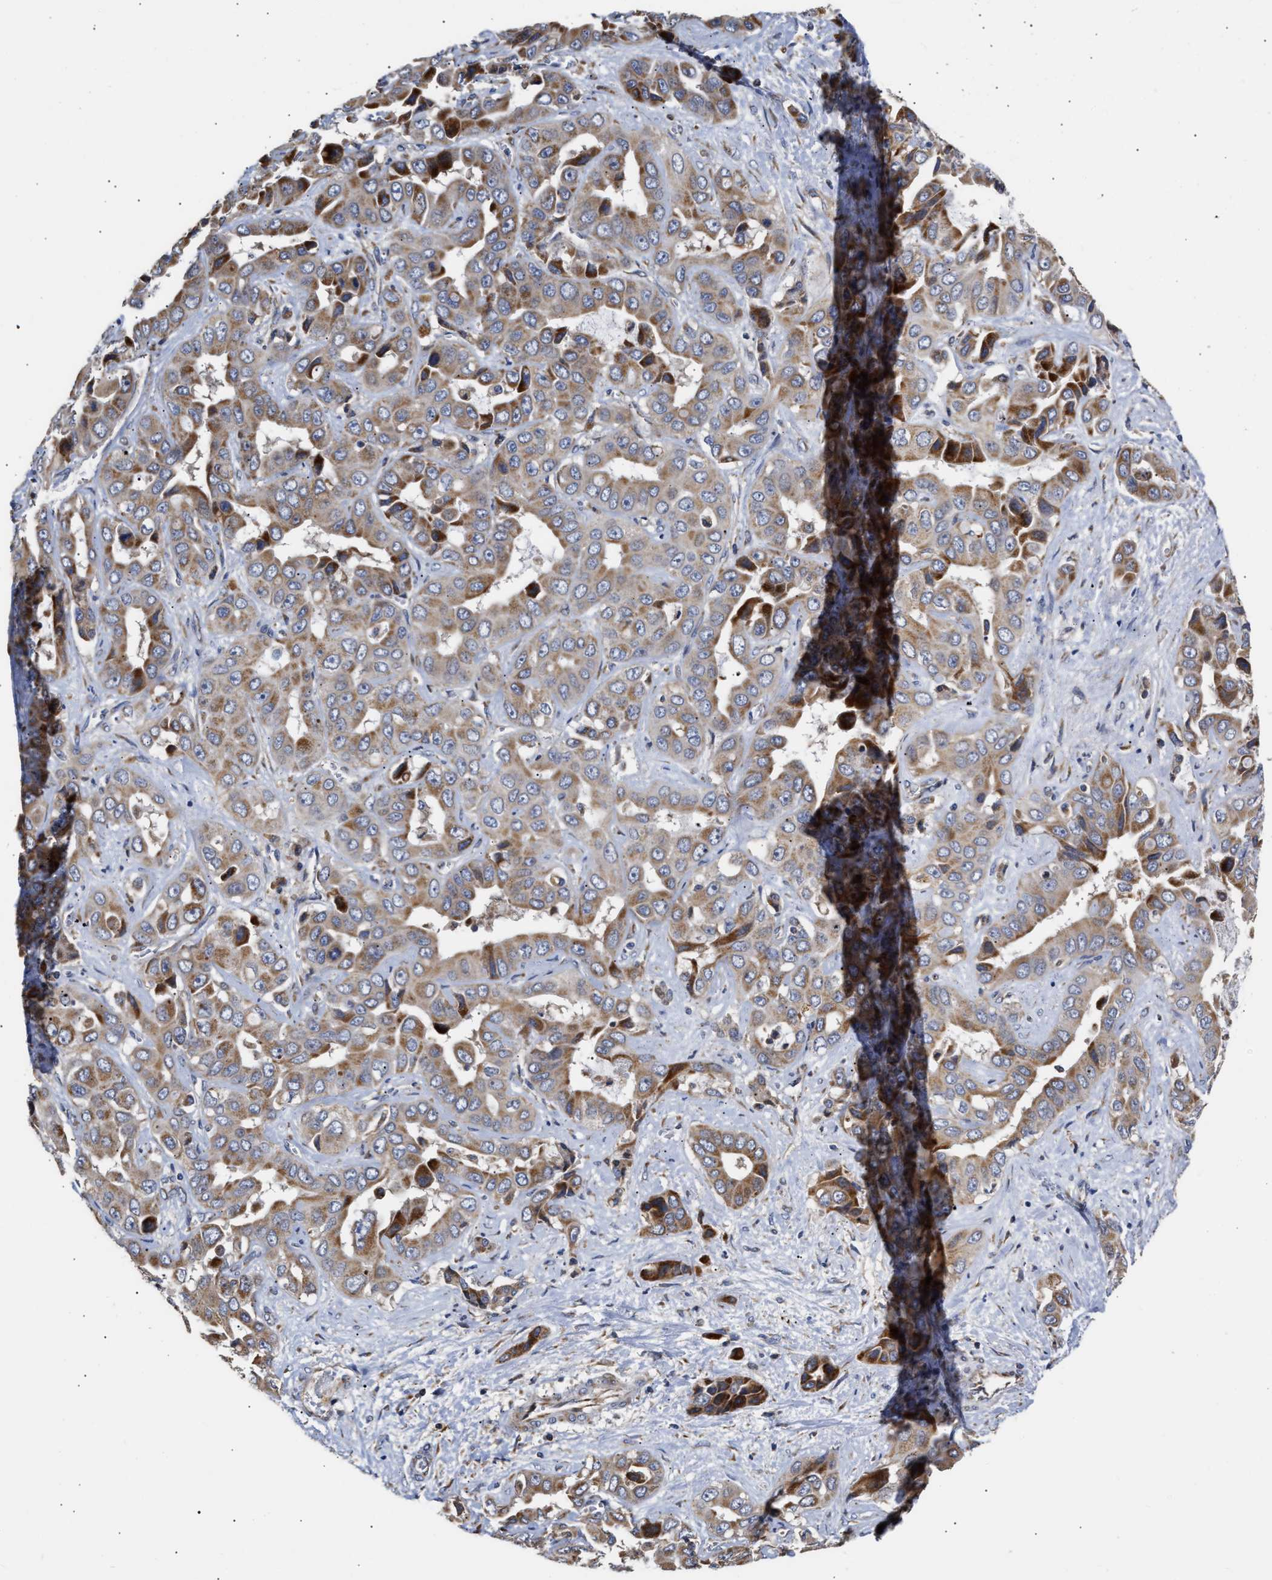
{"staining": {"intensity": "moderate", "quantity": ">75%", "location": "cytoplasmic/membranous"}, "tissue": "liver cancer", "cell_type": "Tumor cells", "image_type": "cancer", "snomed": [{"axis": "morphology", "description": "Cholangiocarcinoma"}, {"axis": "topography", "description": "Liver"}], "caption": "The immunohistochemical stain highlights moderate cytoplasmic/membranous expression in tumor cells of cholangiocarcinoma (liver) tissue.", "gene": "MALSU1", "patient": {"sex": "female", "age": 52}}